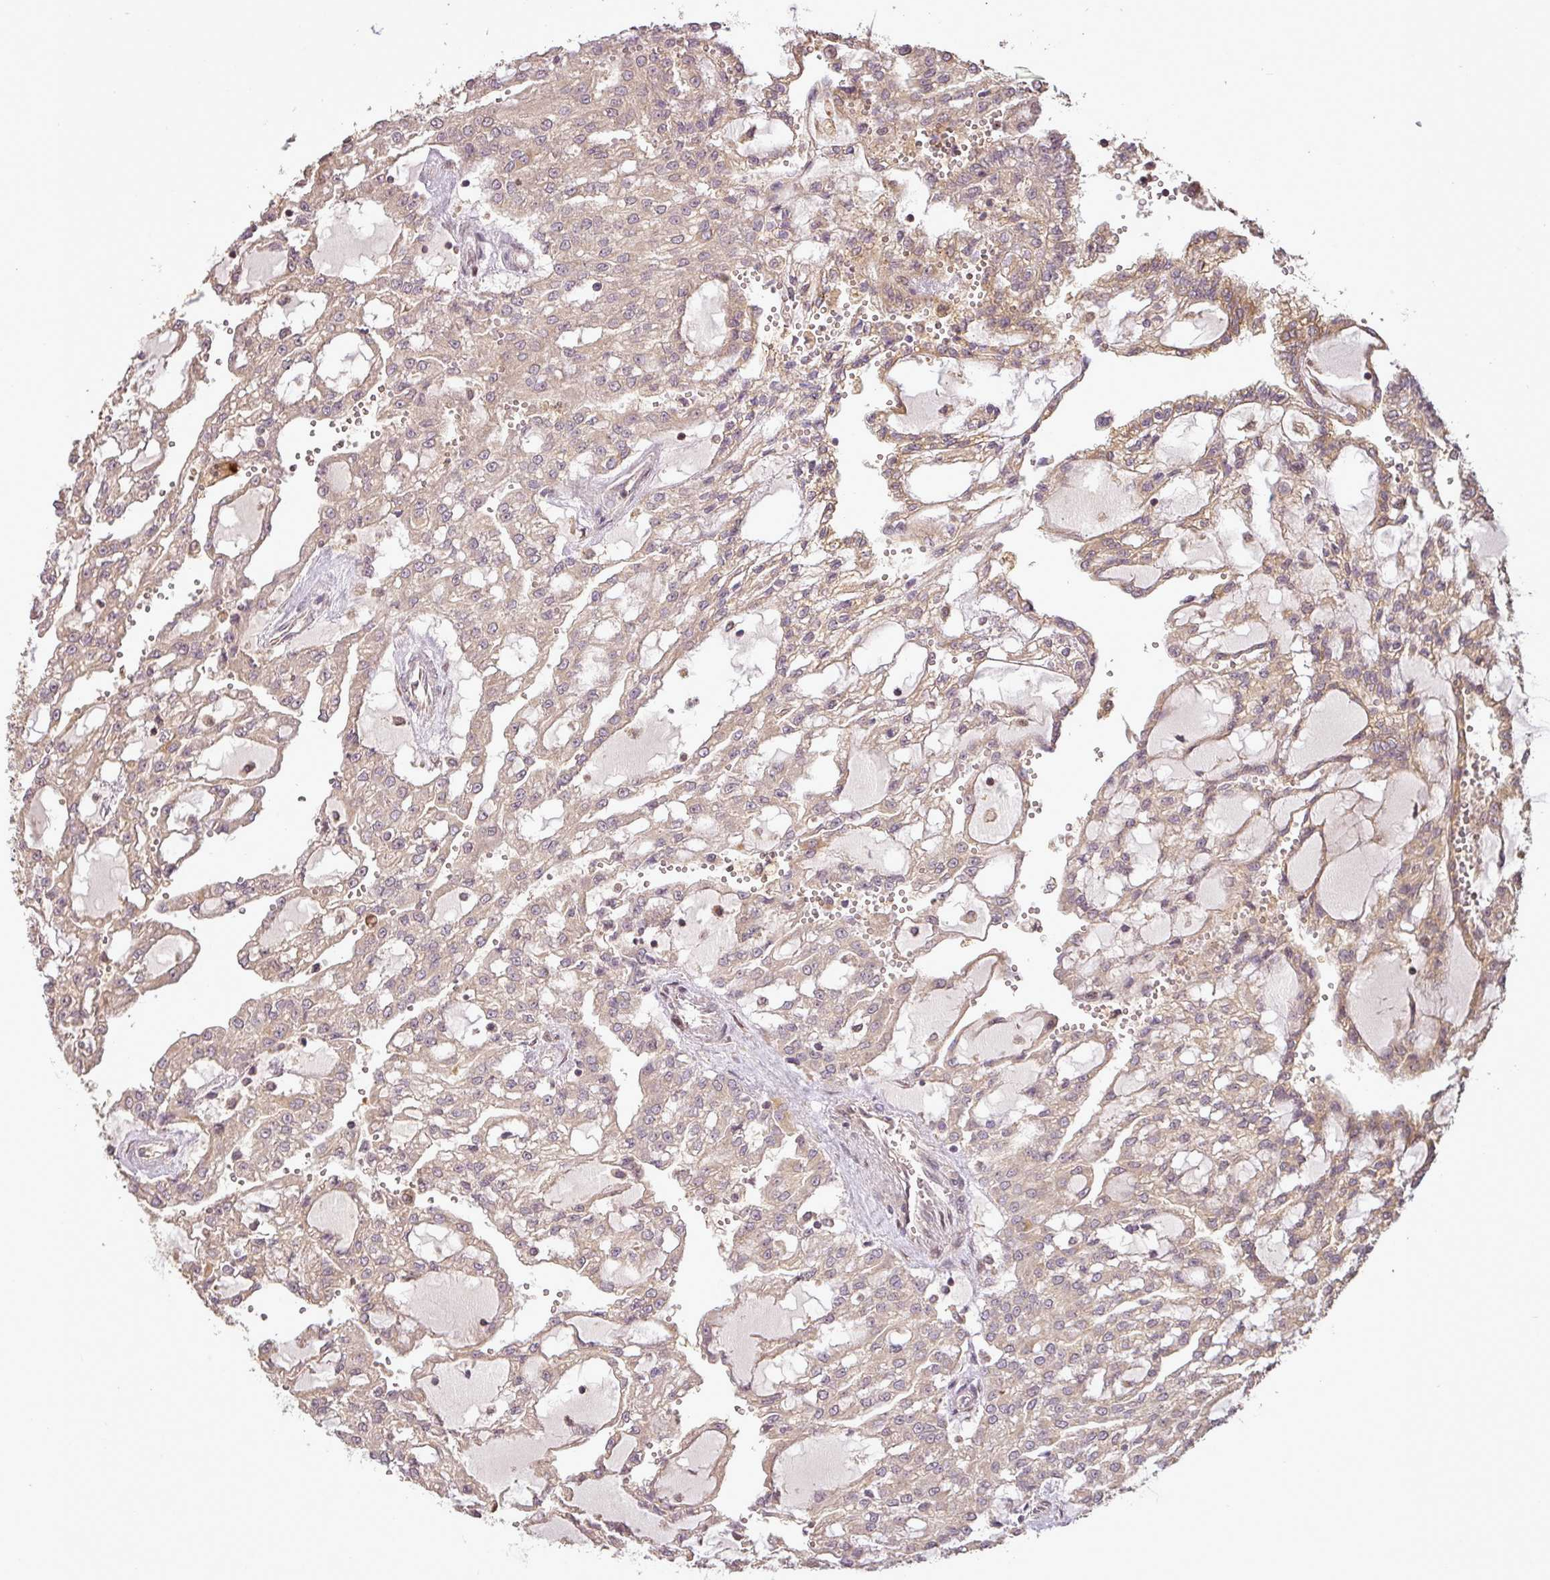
{"staining": {"intensity": "weak", "quantity": ">75%", "location": "cytoplasmic/membranous"}, "tissue": "renal cancer", "cell_type": "Tumor cells", "image_type": "cancer", "snomed": [{"axis": "morphology", "description": "Adenocarcinoma, NOS"}, {"axis": "topography", "description": "Kidney"}], "caption": "This is an image of IHC staining of renal adenocarcinoma, which shows weak staining in the cytoplasmic/membranous of tumor cells.", "gene": "FAIM", "patient": {"sex": "male", "age": 63}}